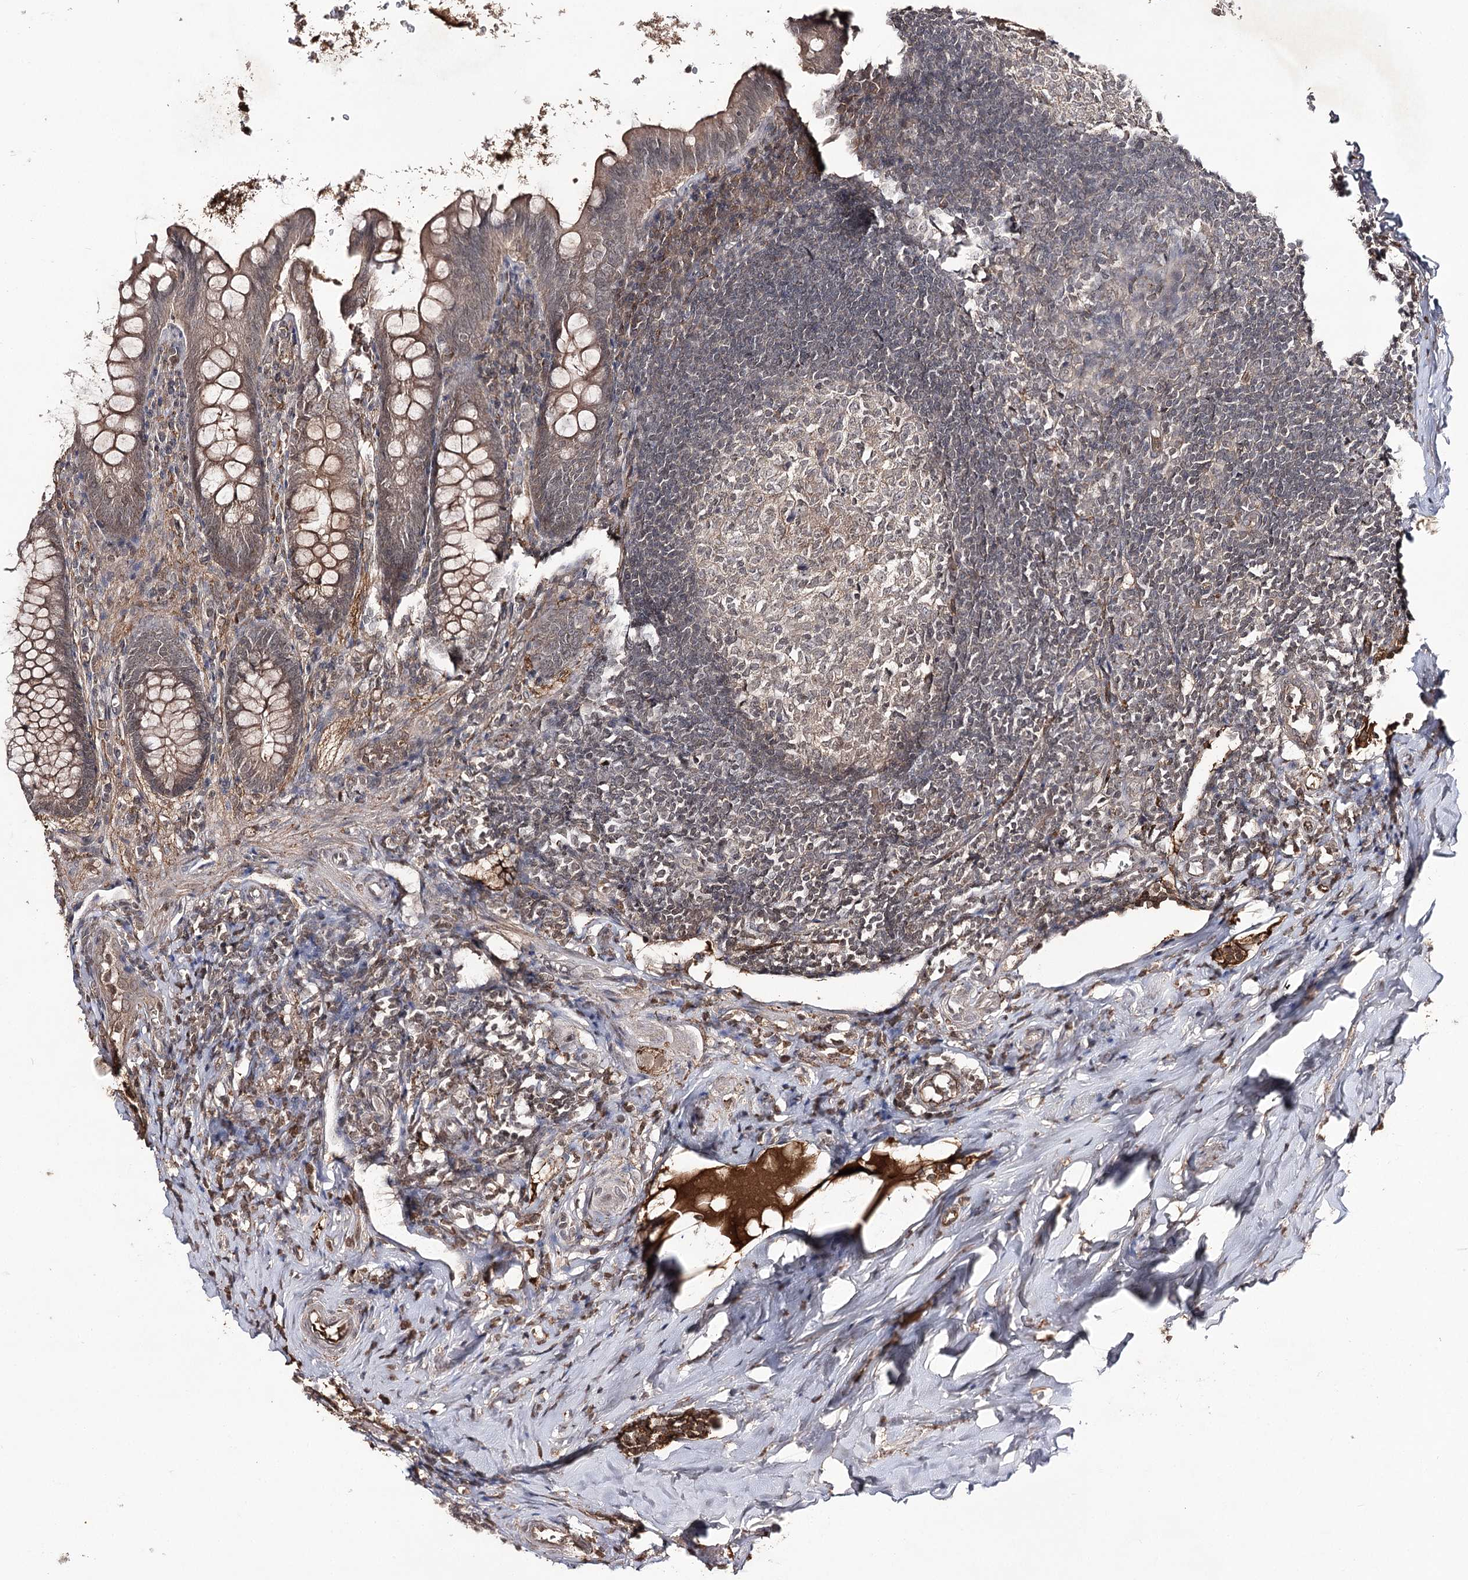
{"staining": {"intensity": "weak", "quantity": ">75%", "location": "cytoplasmic/membranous"}, "tissue": "appendix", "cell_type": "Glandular cells", "image_type": "normal", "snomed": [{"axis": "morphology", "description": "Normal tissue, NOS"}, {"axis": "topography", "description": "Appendix"}], "caption": "Appendix stained with a brown dye exhibits weak cytoplasmic/membranous positive staining in about >75% of glandular cells.", "gene": "SYNGR3", "patient": {"sex": "female", "age": 33}}